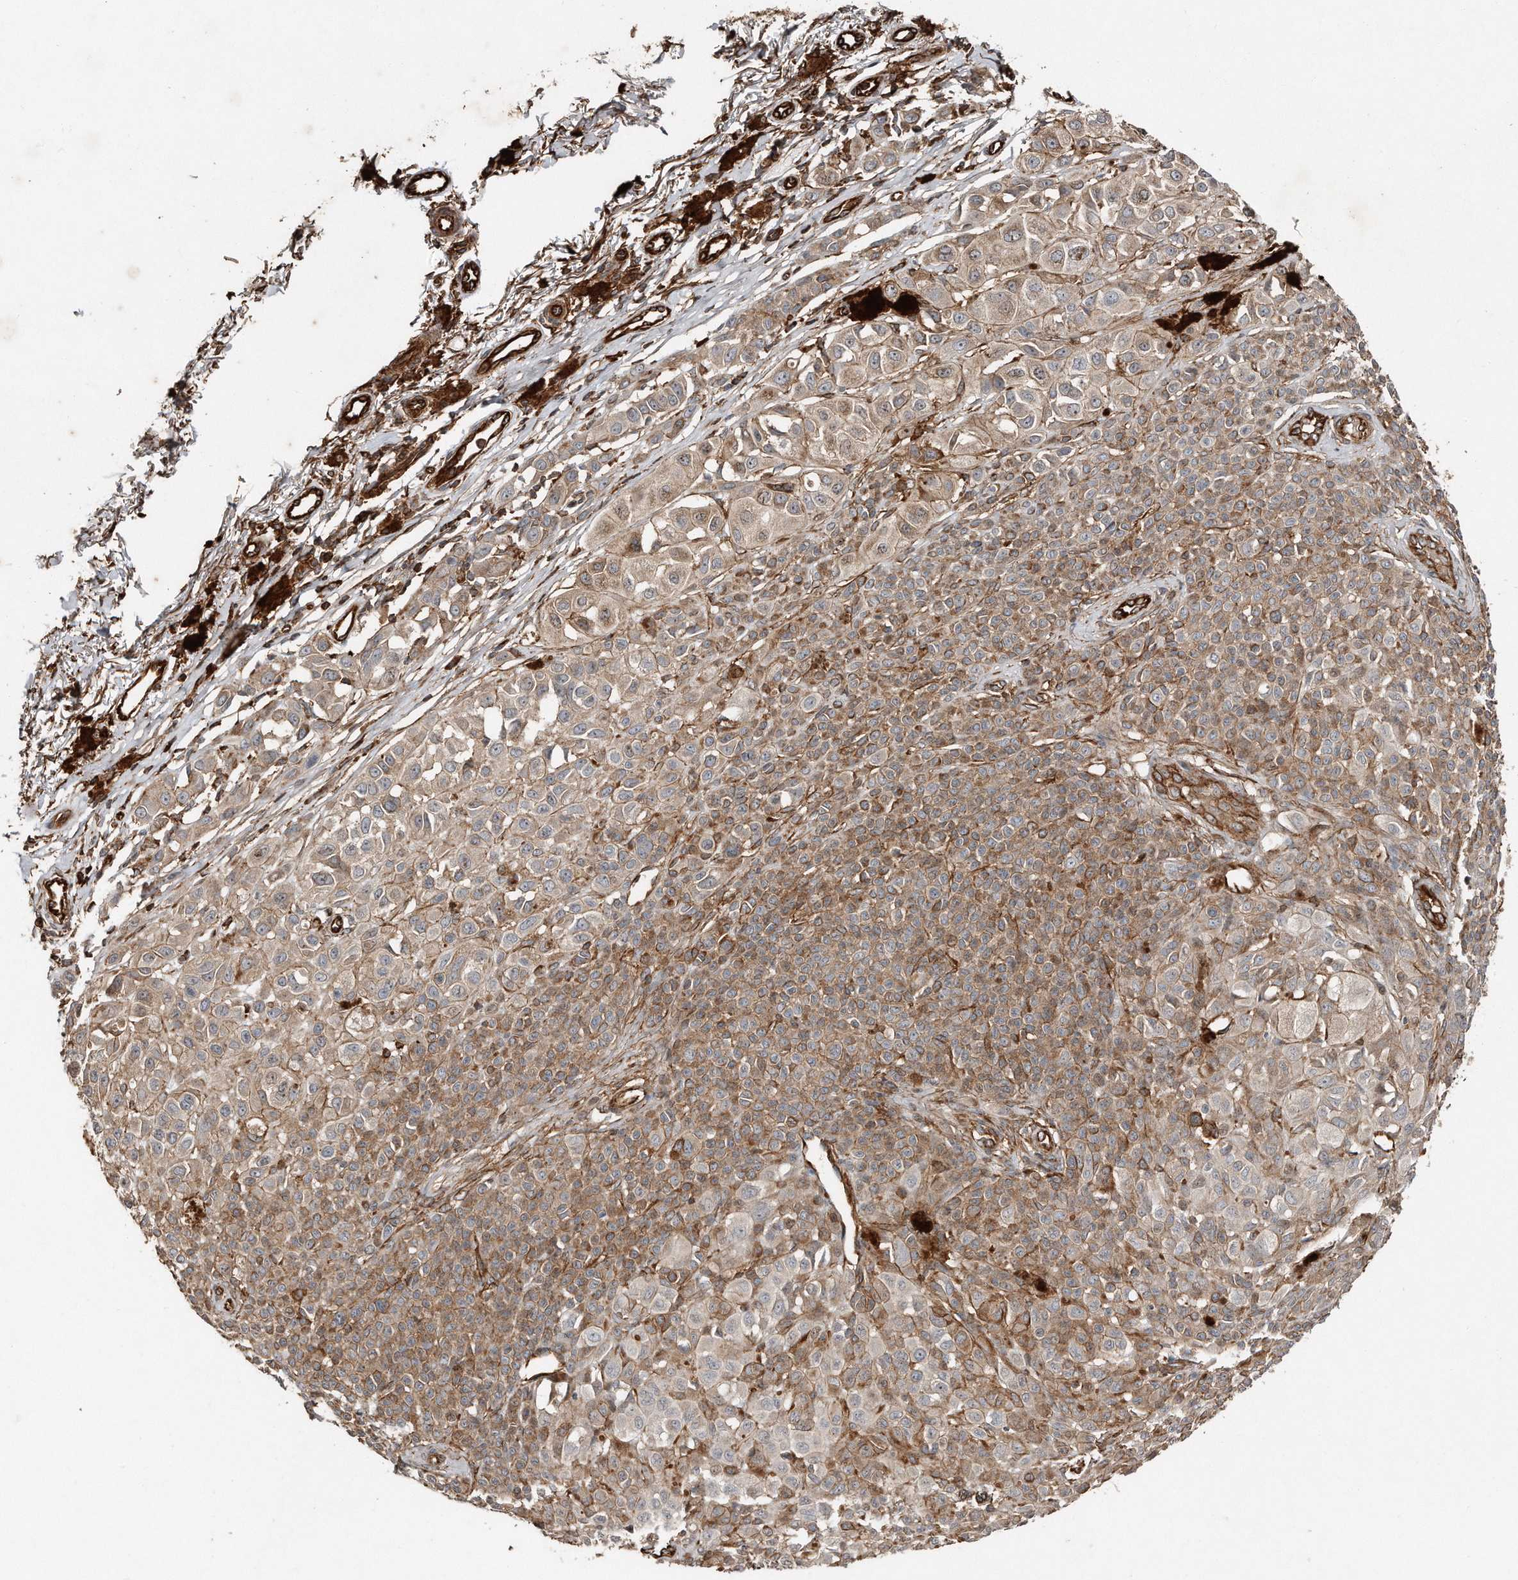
{"staining": {"intensity": "weak", "quantity": "25%-75%", "location": "cytoplasmic/membranous"}, "tissue": "melanoma", "cell_type": "Tumor cells", "image_type": "cancer", "snomed": [{"axis": "morphology", "description": "Malignant melanoma, NOS"}, {"axis": "topography", "description": "Skin of leg"}], "caption": "Protein staining of malignant melanoma tissue reveals weak cytoplasmic/membranous staining in approximately 25%-75% of tumor cells. (brown staining indicates protein expression, while blue staining denotes nuclei).", "gene": "SNAP47", "patient": {"sex": "female", "age": 72}}